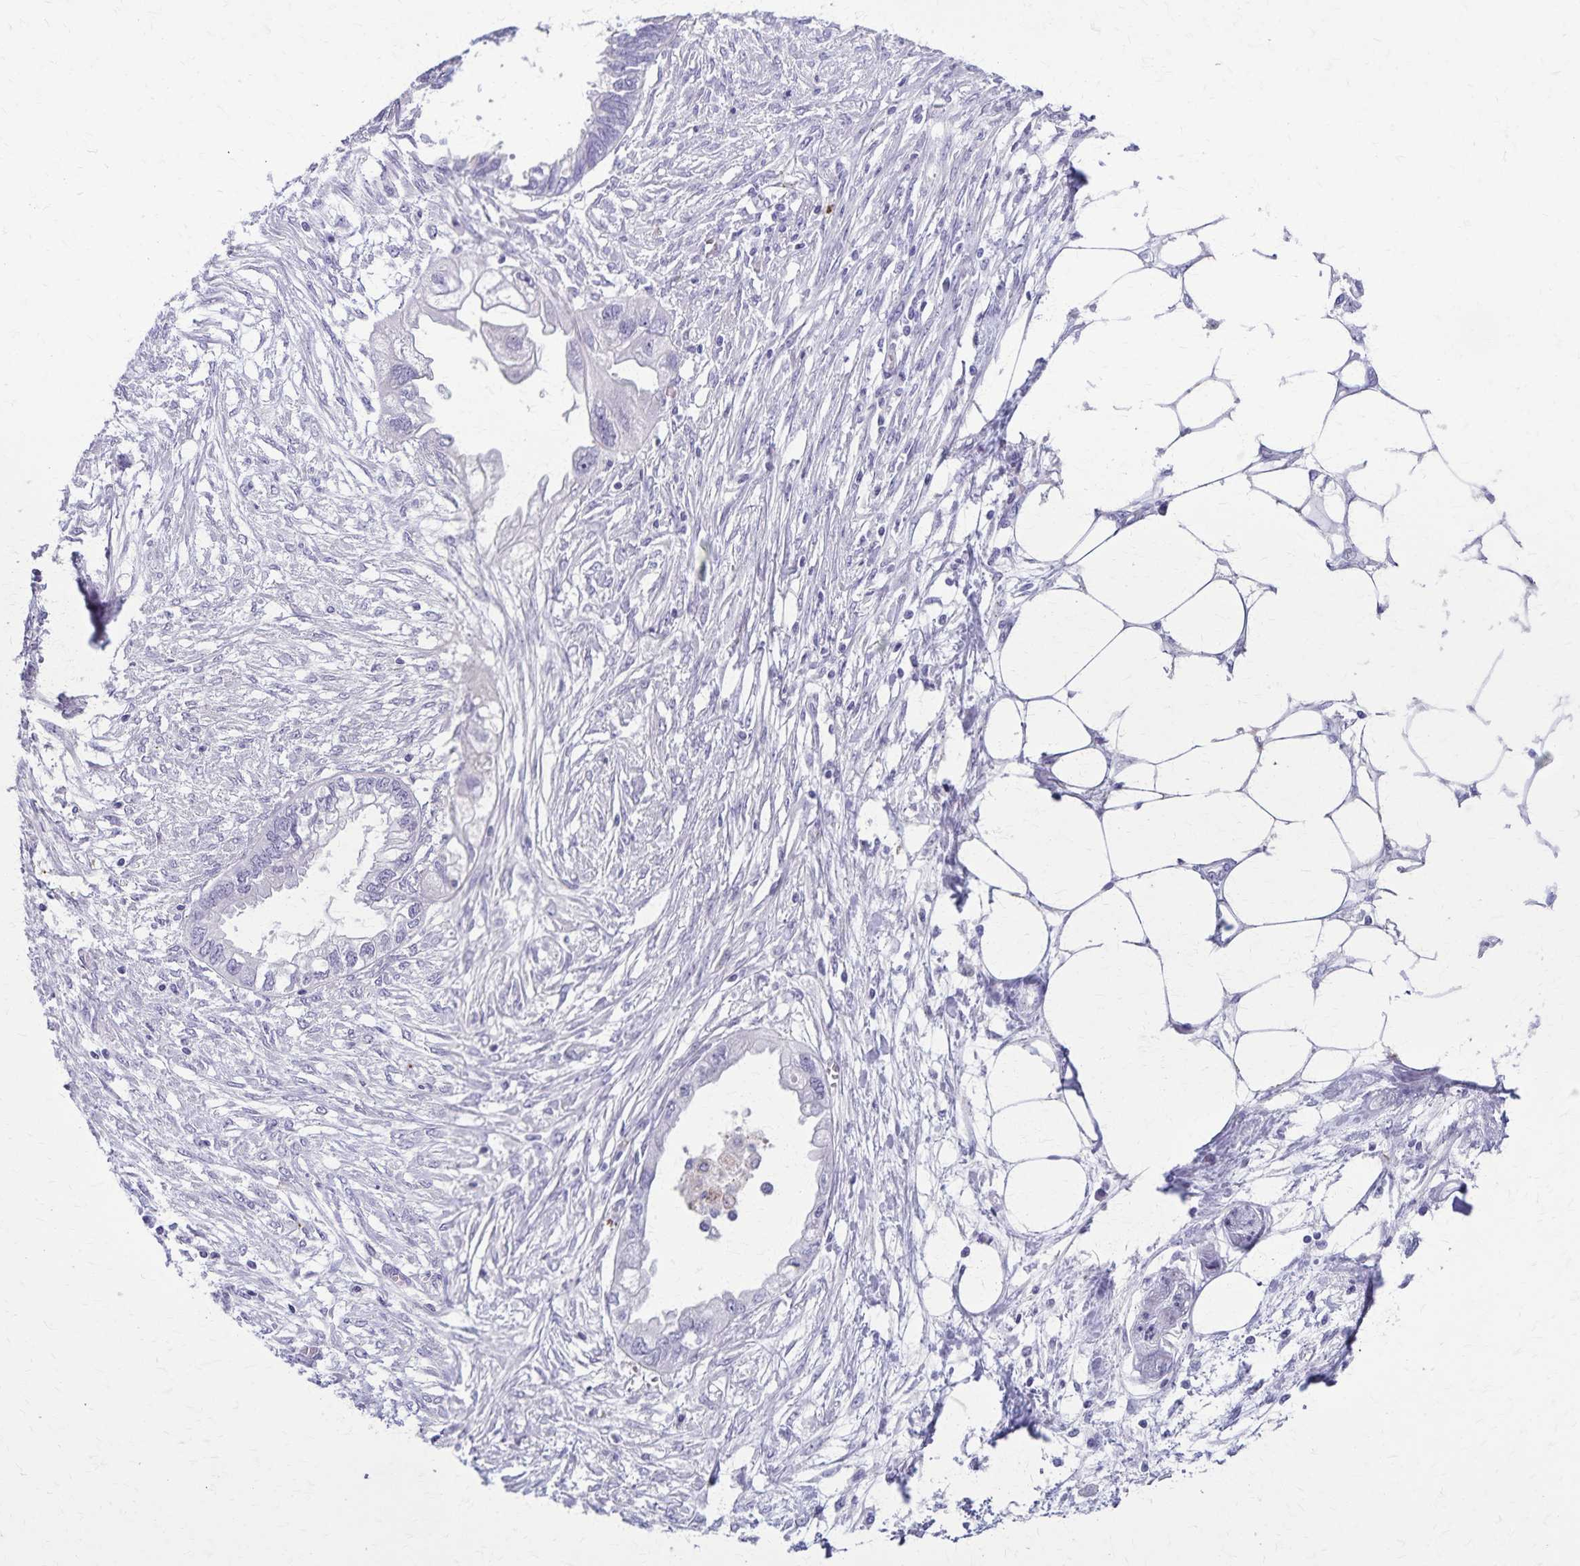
{"staining": {"intensity": "negative", "quantity": "none", "location": "none"}, "tissue": "endometrial cancer", "cell_type": "Tumor cells", "image_type": "cancer", "snomed": [{"axis": "morphology", "description": "Adenocarcinoma, NOS"}, {"axis": "morphology", "description": "Adenocarcinoma, metastatic, NOS"}, {"axis": "topography", "description": "Adipose tissue"}, {"axis": "topography", "description": "Endometrium"}], "caption": "The IHC histopathology image has no significant expression in tumor cells of endometrial adenocarcinoma tissue. (DAB immunohistochemistry, high magnification).", "gene": "TMEM60", "patient": {"sex": "female", "age": 67}}